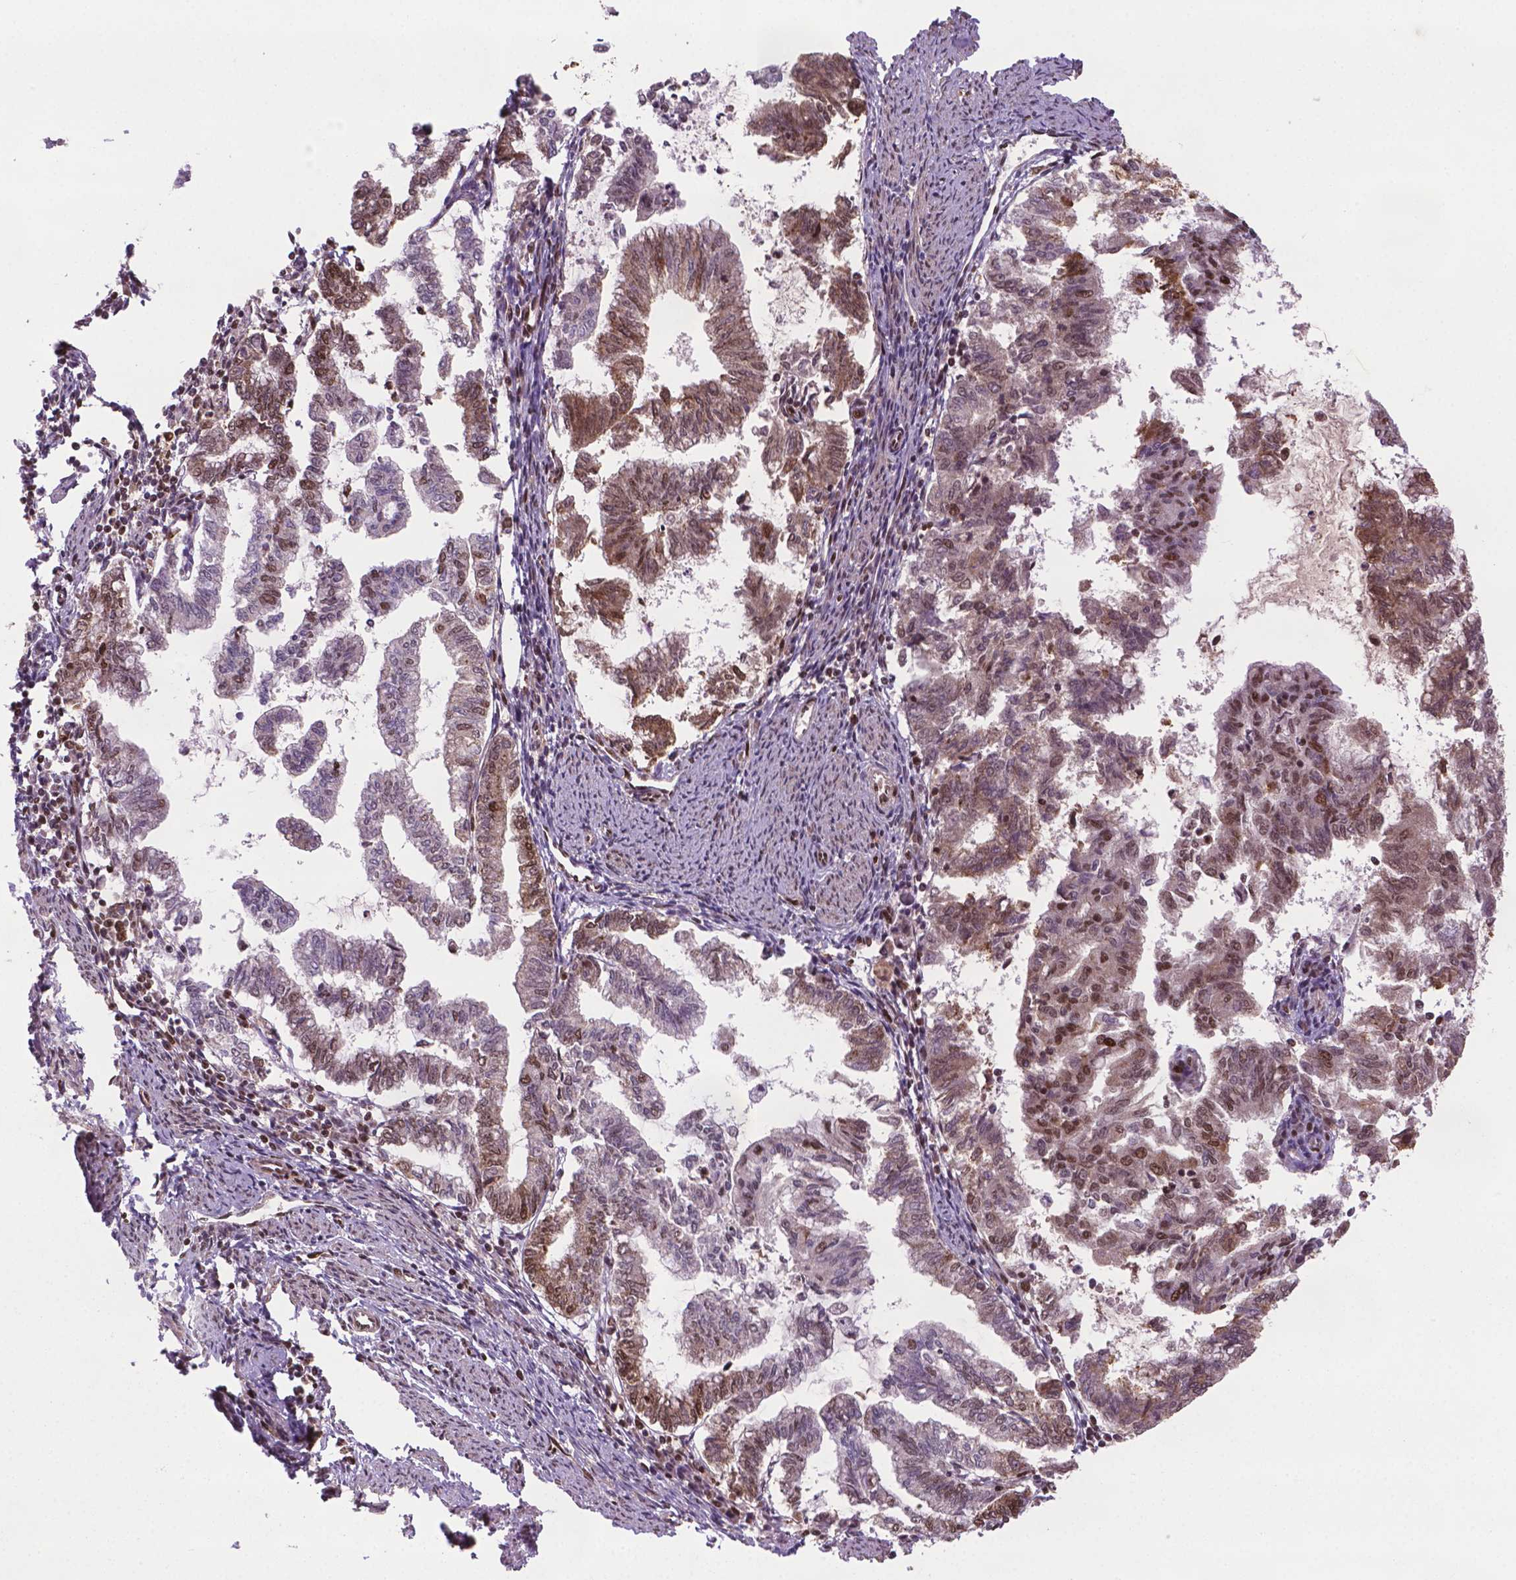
{"staining": {"intensity": "moderate", "quantity": "25%-75%", "location": "cytoplasmic/membranous,nuclear"}, "tissue": "endometrial cancer", "cell_type": "Tumor cells", "image_type": "cancer", "snomed": [{"axis": "morphology", "description": "Adenocarcinoma, NOS"}, {"axis": "topography", "description": "Endometrium"}], "caption": "This photomicrograph shows immunohistochemistry staining of adenocarcinoma (endometrial), with medium moderate cytoplasmic/membranous and nuclear staining in about 25%-75% of tumor cells.", "gene": "SIRT6", "patient": {"sex": "female", "age": 79}}